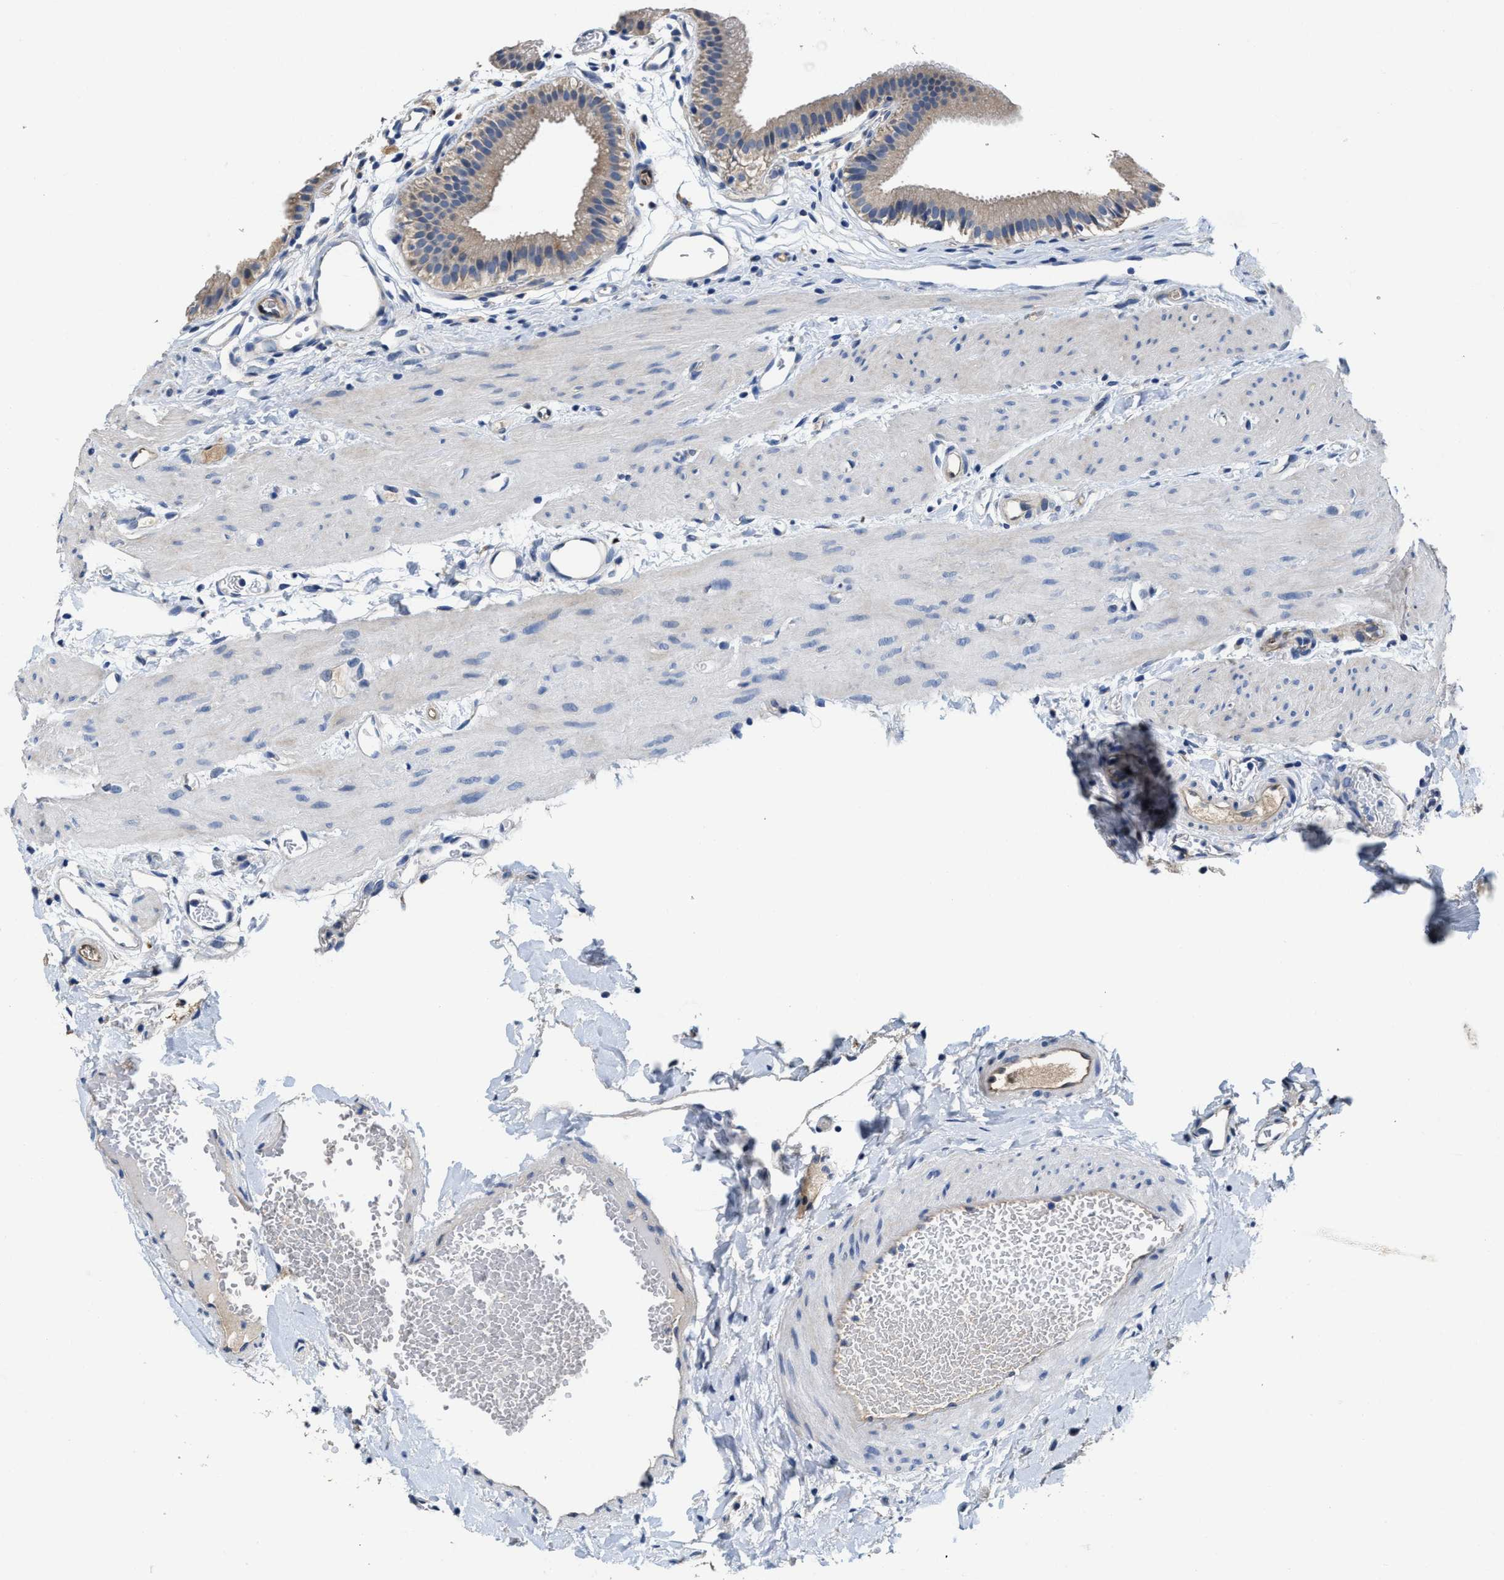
{"staining": {"intensity": "moderate", "quantity": "25%-75%", "location": "cytoplasmic/membranous"}, "tissue": "gallbladder", "cell_type": "Glandular cells", "image_type": "normal", "snomed": [{"axis": "morphology", "description": "Normal tissue, NOS"}, {"axis": "topography", "description": "Gallbladder"}], "caption": "Gallbladder stained with a brown dye reveals moderate cytoplasmic/membranous positive expression in about 25%-75% of glandular cells.", "gene": "PEG10", "patient": {"sex": "female", "age": 26}}